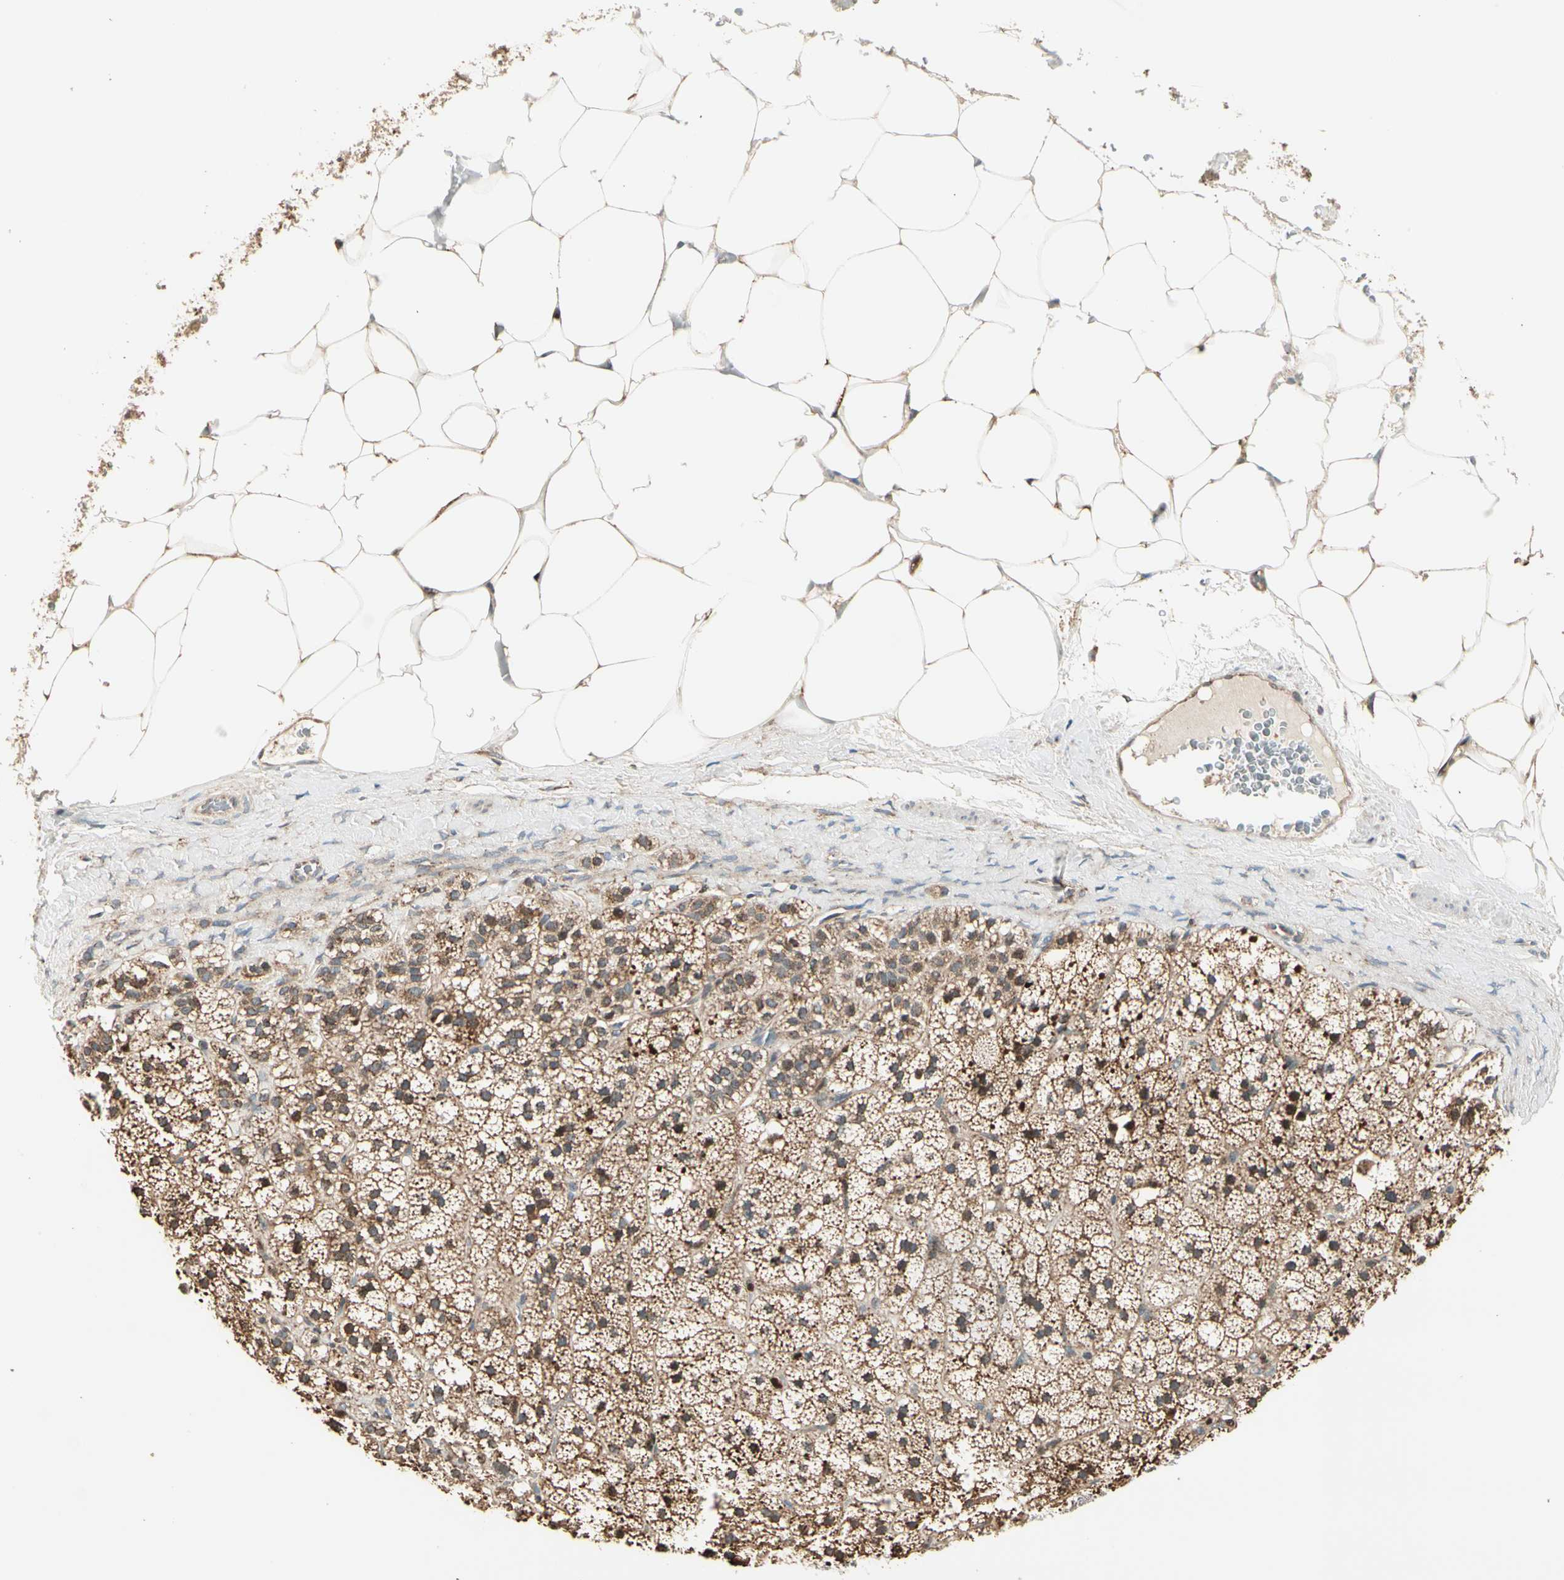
{"staining": {"intensity": "moderate", "quantity": ">75%", "location": "cytoplasmic/membranous"}, "tissue": "adrenal gland", "cell_type": "Glandular cells", "image_type": "normal", "snomed": [{"axis": "morphology", "description": "Normal tissue, NOS"}, {"axis": "topography", "description": "Adrenal gland"}], "caption": "Immunohistochemical staining of benign human adrenal gland shows medium levels of moderate cytoplasmic/membranous expression in approximately >75% of glandular cells. The staining was performed using DAB (3,3'-diaminobenzidine) to visualize the protein expression in brown, while the nuclei were stained in blue with hematoxylin (Magnification: 20x).", "gene": "IP6K2", "patient": {"sex": "male", "age": 35}}